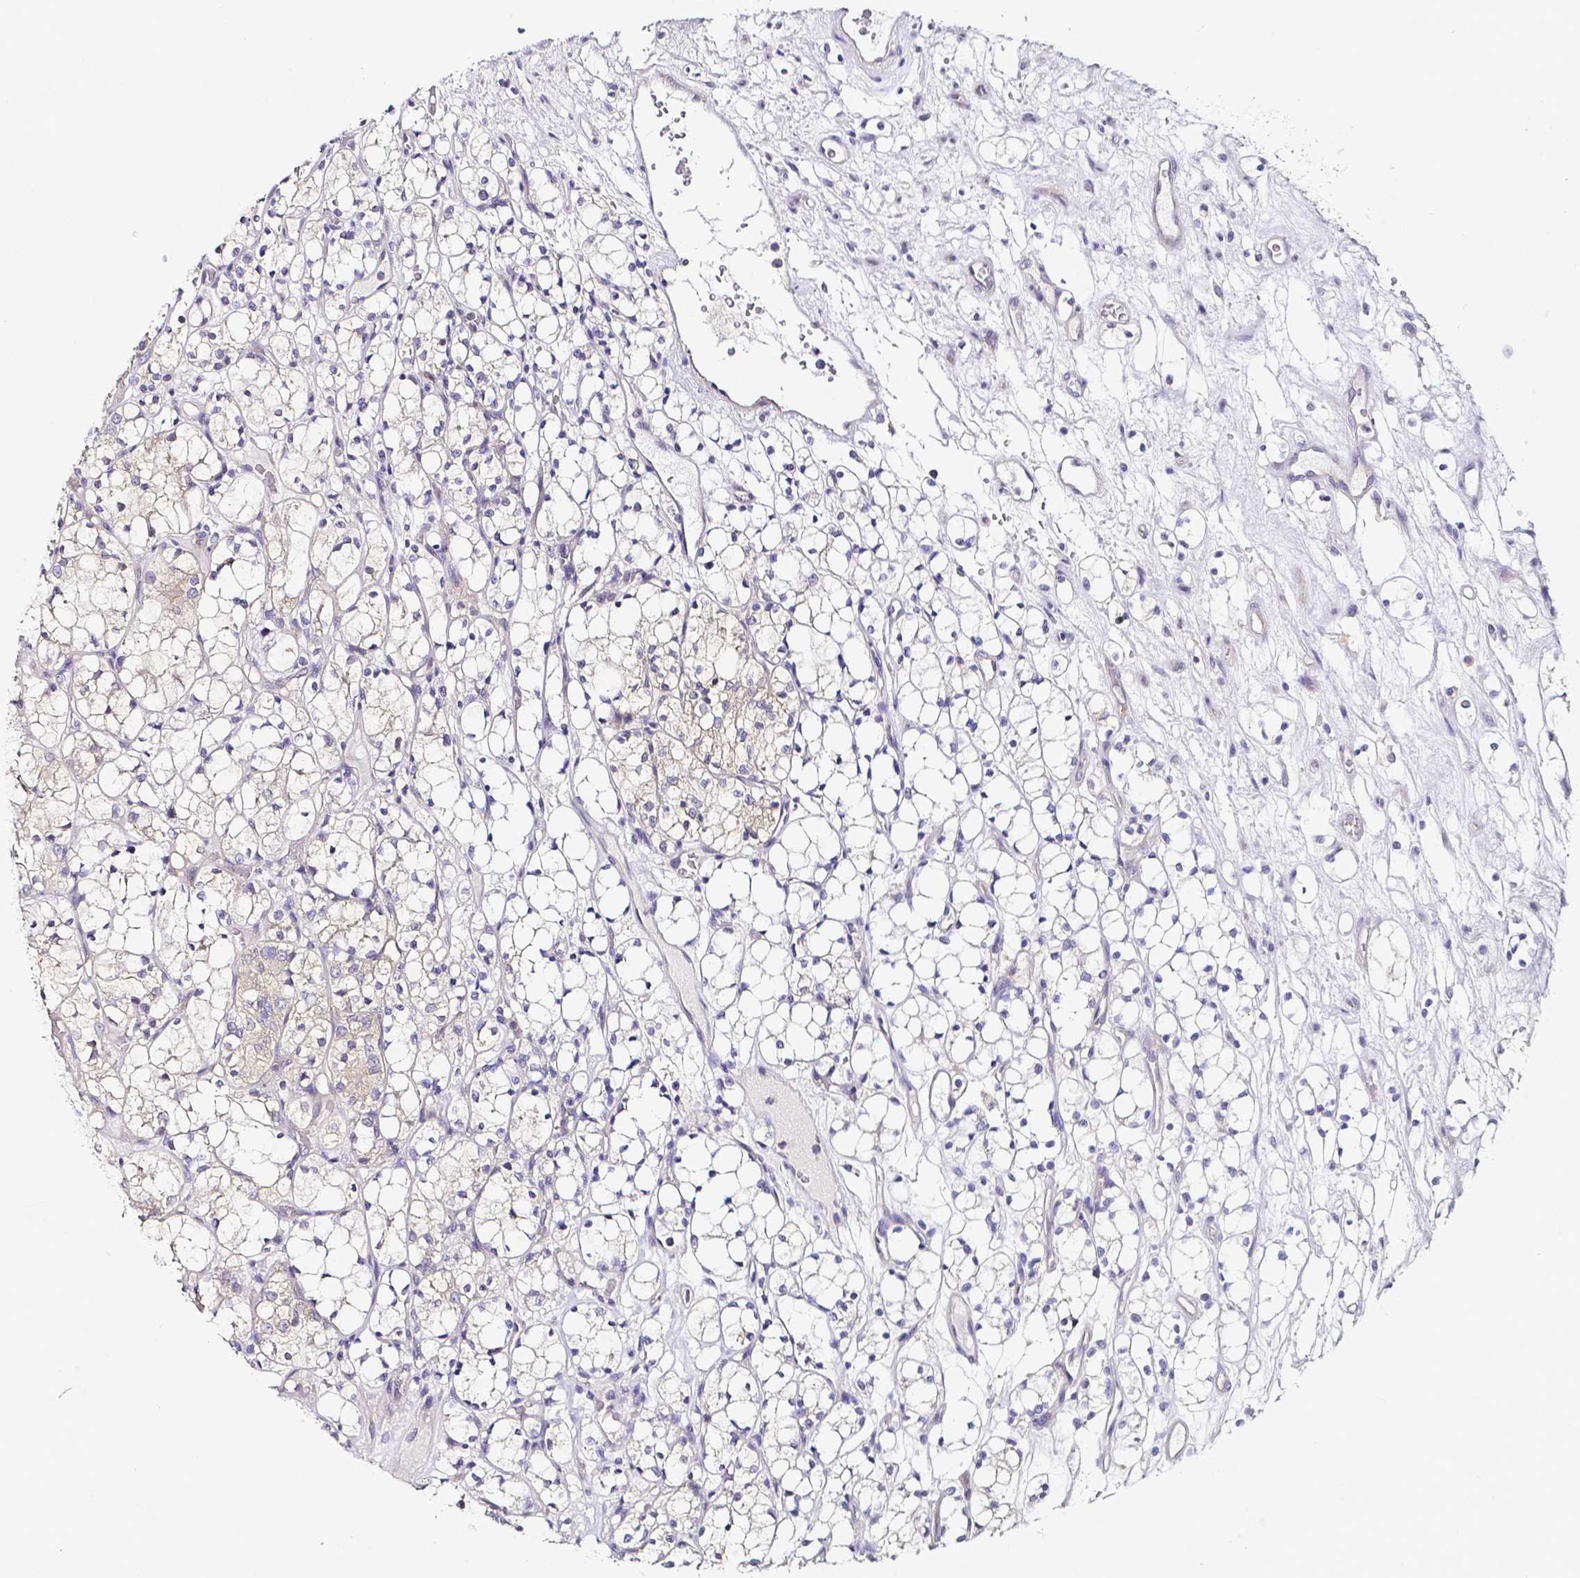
{"staining": {"intensity": "negative", "quantity": "none", "location": "none"}, "tissue": "renal cancer", "cell_type": "Tumor cells", "image_type": "cancer", "snomed": [{"axis": "morphology", "description": "Adenocarcinoma, NOS"}, {"axis": "topography", "description": "Kidney"}], "caption": "Renal adenocarcinoma was stained to show a protein in brown. There is no significant staining in tumor cells. (Immunohistochemistry (ihc), brightfield microscopy, high magnification).", "gene": "PKP3", "patient": {"sex": "female", "age": 69}}